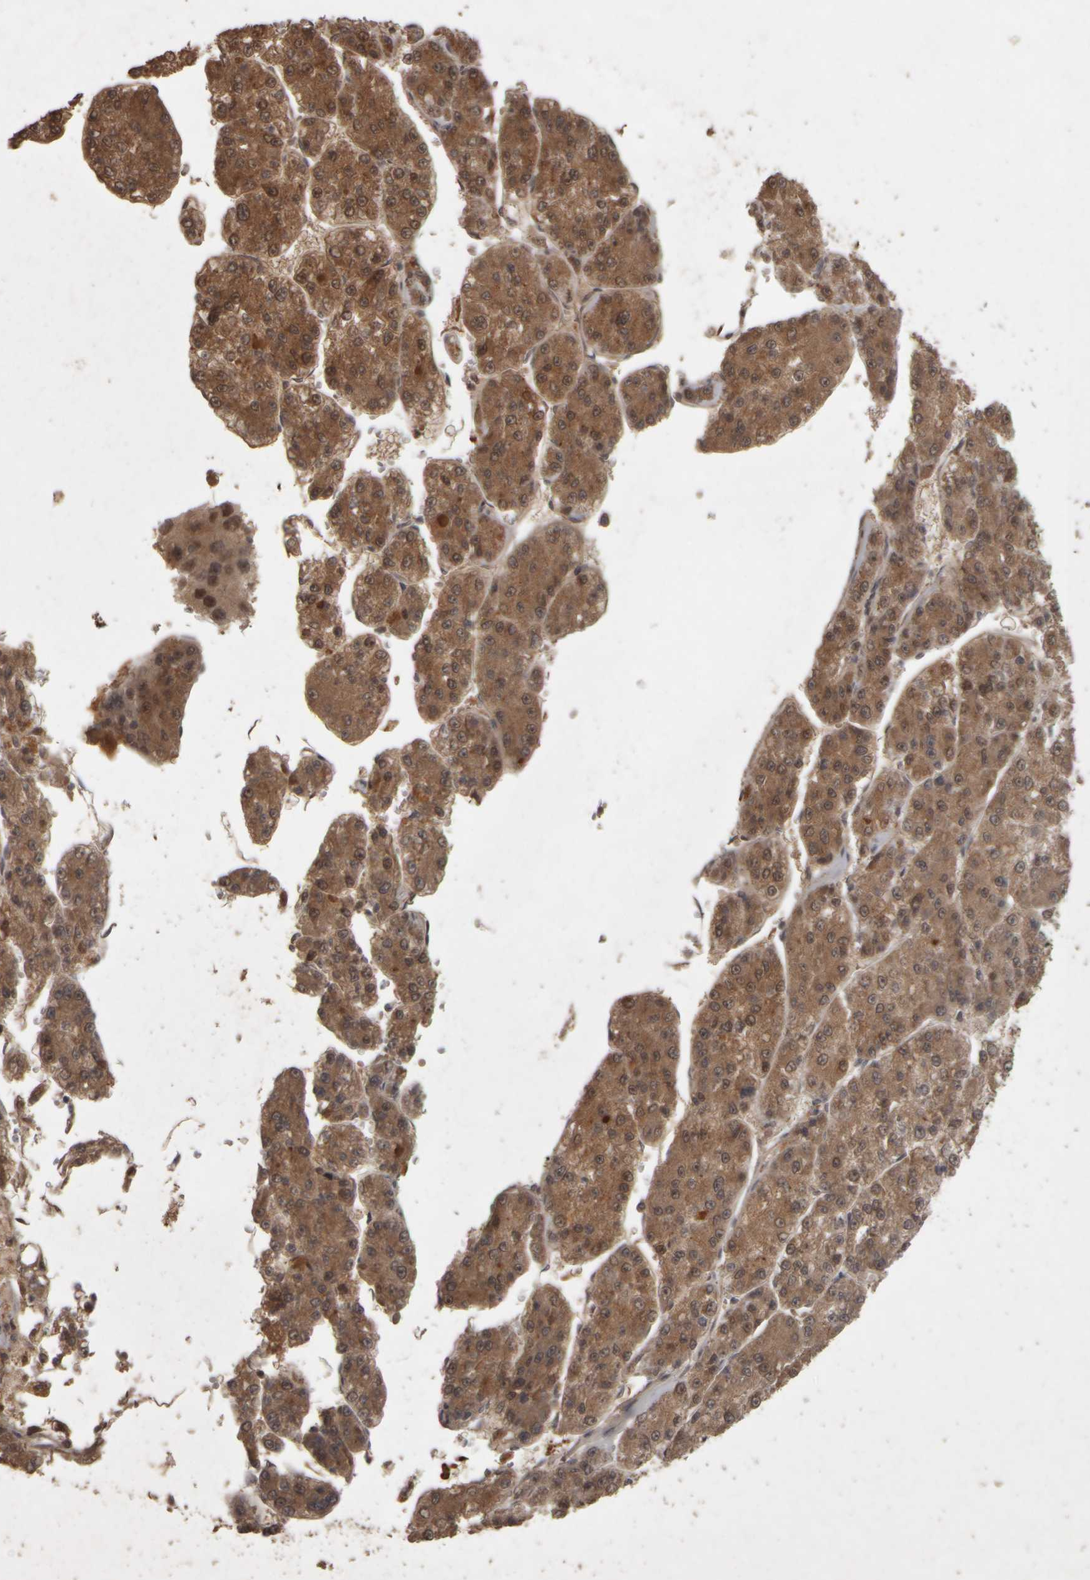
{"staining": {"intensity": "moderate", "quantity": ">75%", "location": "cytoplasmic/membranous,nuclear"}, "tissue": "liver cancer", "cell_type": "Tumor cells", "image_type": "cancer", "snomed": [{"axis": "morphology", "description": "Carcinoma, Hepatocellular, NOS"}, {"axis": "topography", "description": "Liver"}], "caption": "Liver cancer (hepatocellular carcinoma) tissue displays moderate cytoplasmic/membranous and nuclear expression in approximately >75% of tumor cells, visualized by immunohistochemistry.", "gene": "ACO1", "patient": {"sex": "female", "age": 73}}